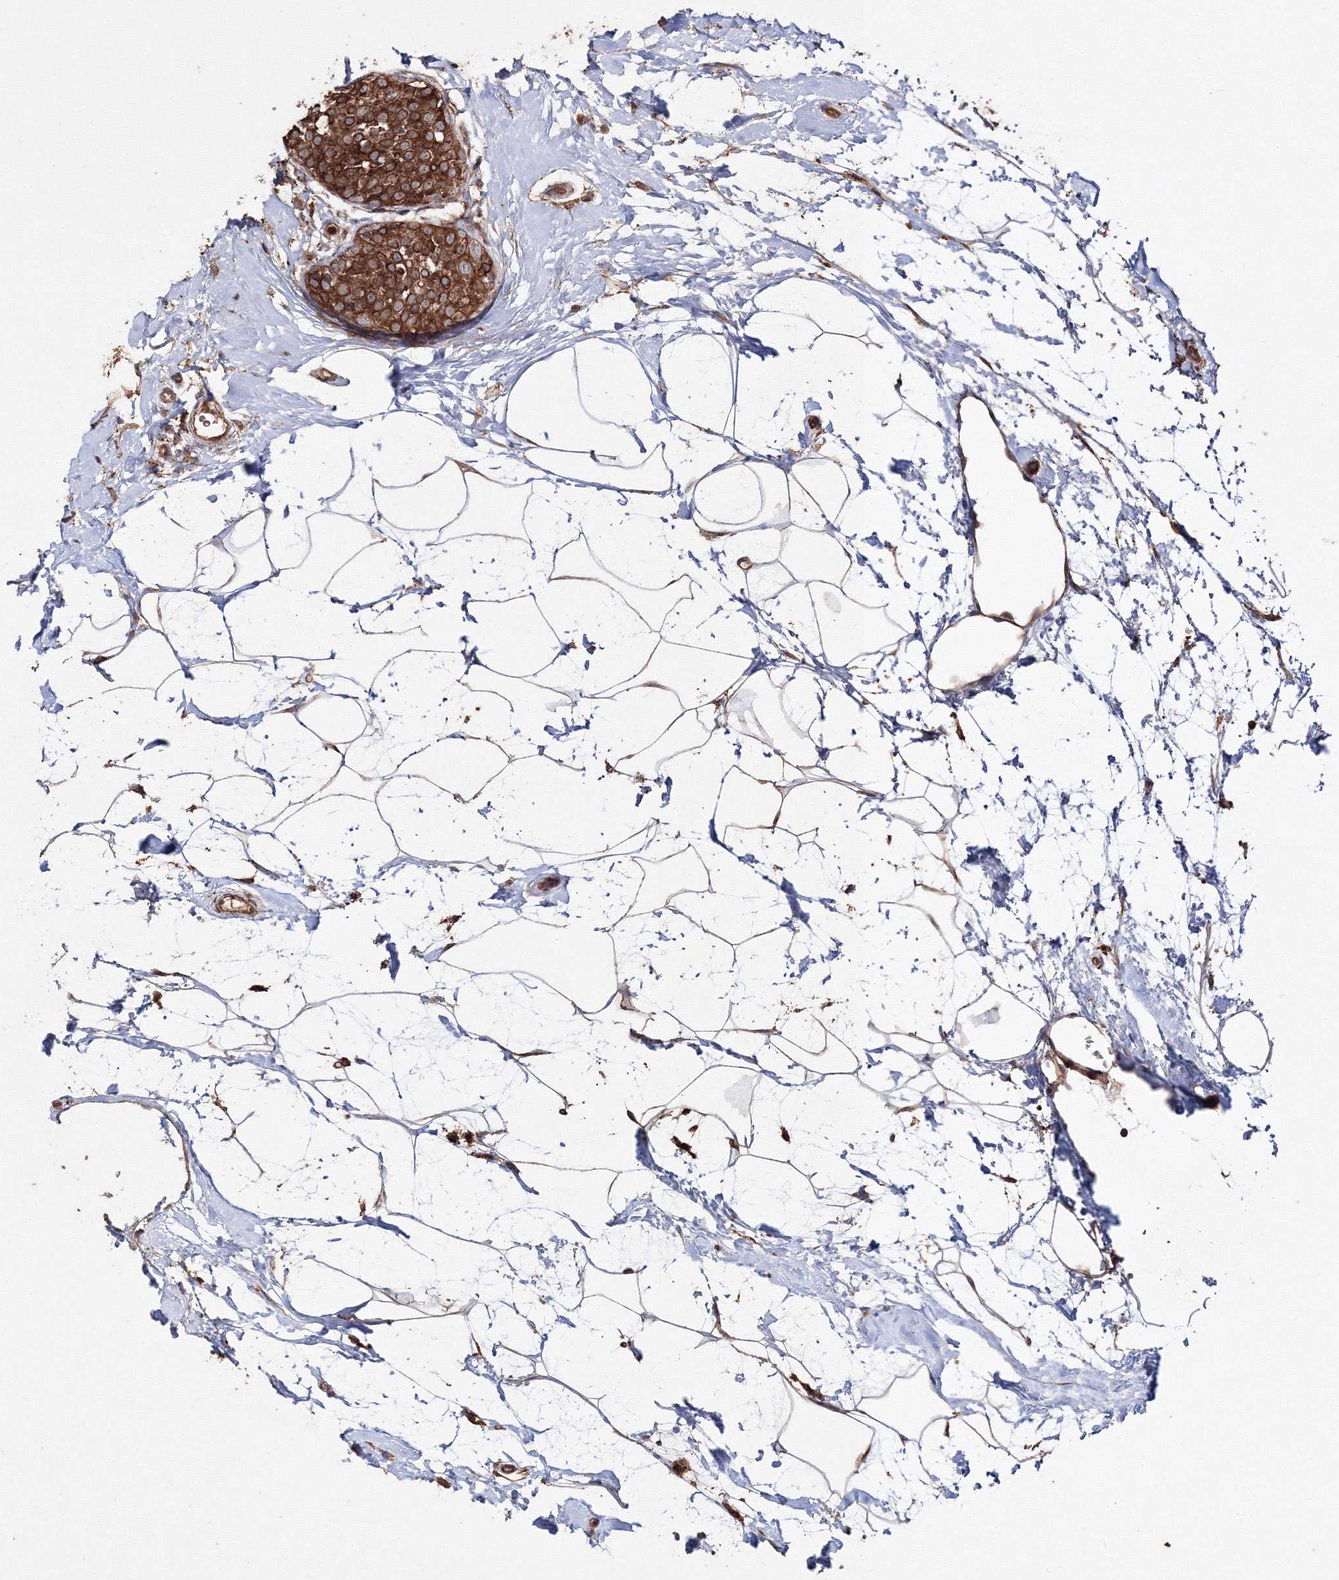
{"staining": {"intensity": "strong", "quantity": ">75%", "location": "cytoplasmic/membranous"}, "tissue": "breast cancer", "cell_type": "Tumor cells", "image_type": "cancer", "snomed": [{"axis": "morphology", "description": "Lobular carcinoma, in situ"}, {"axis": "morphology", "description": "Lobular carcinoma"}, {"axis": "topography", "description": "Breast"}], "caption": "Breast lobular carcinoma in situ stained for a protein exhibits strong cytoplasmic/membranous positivity in tumor cells.", "gene": "DDO", "patient": {"sex": "female", "age": 41}}